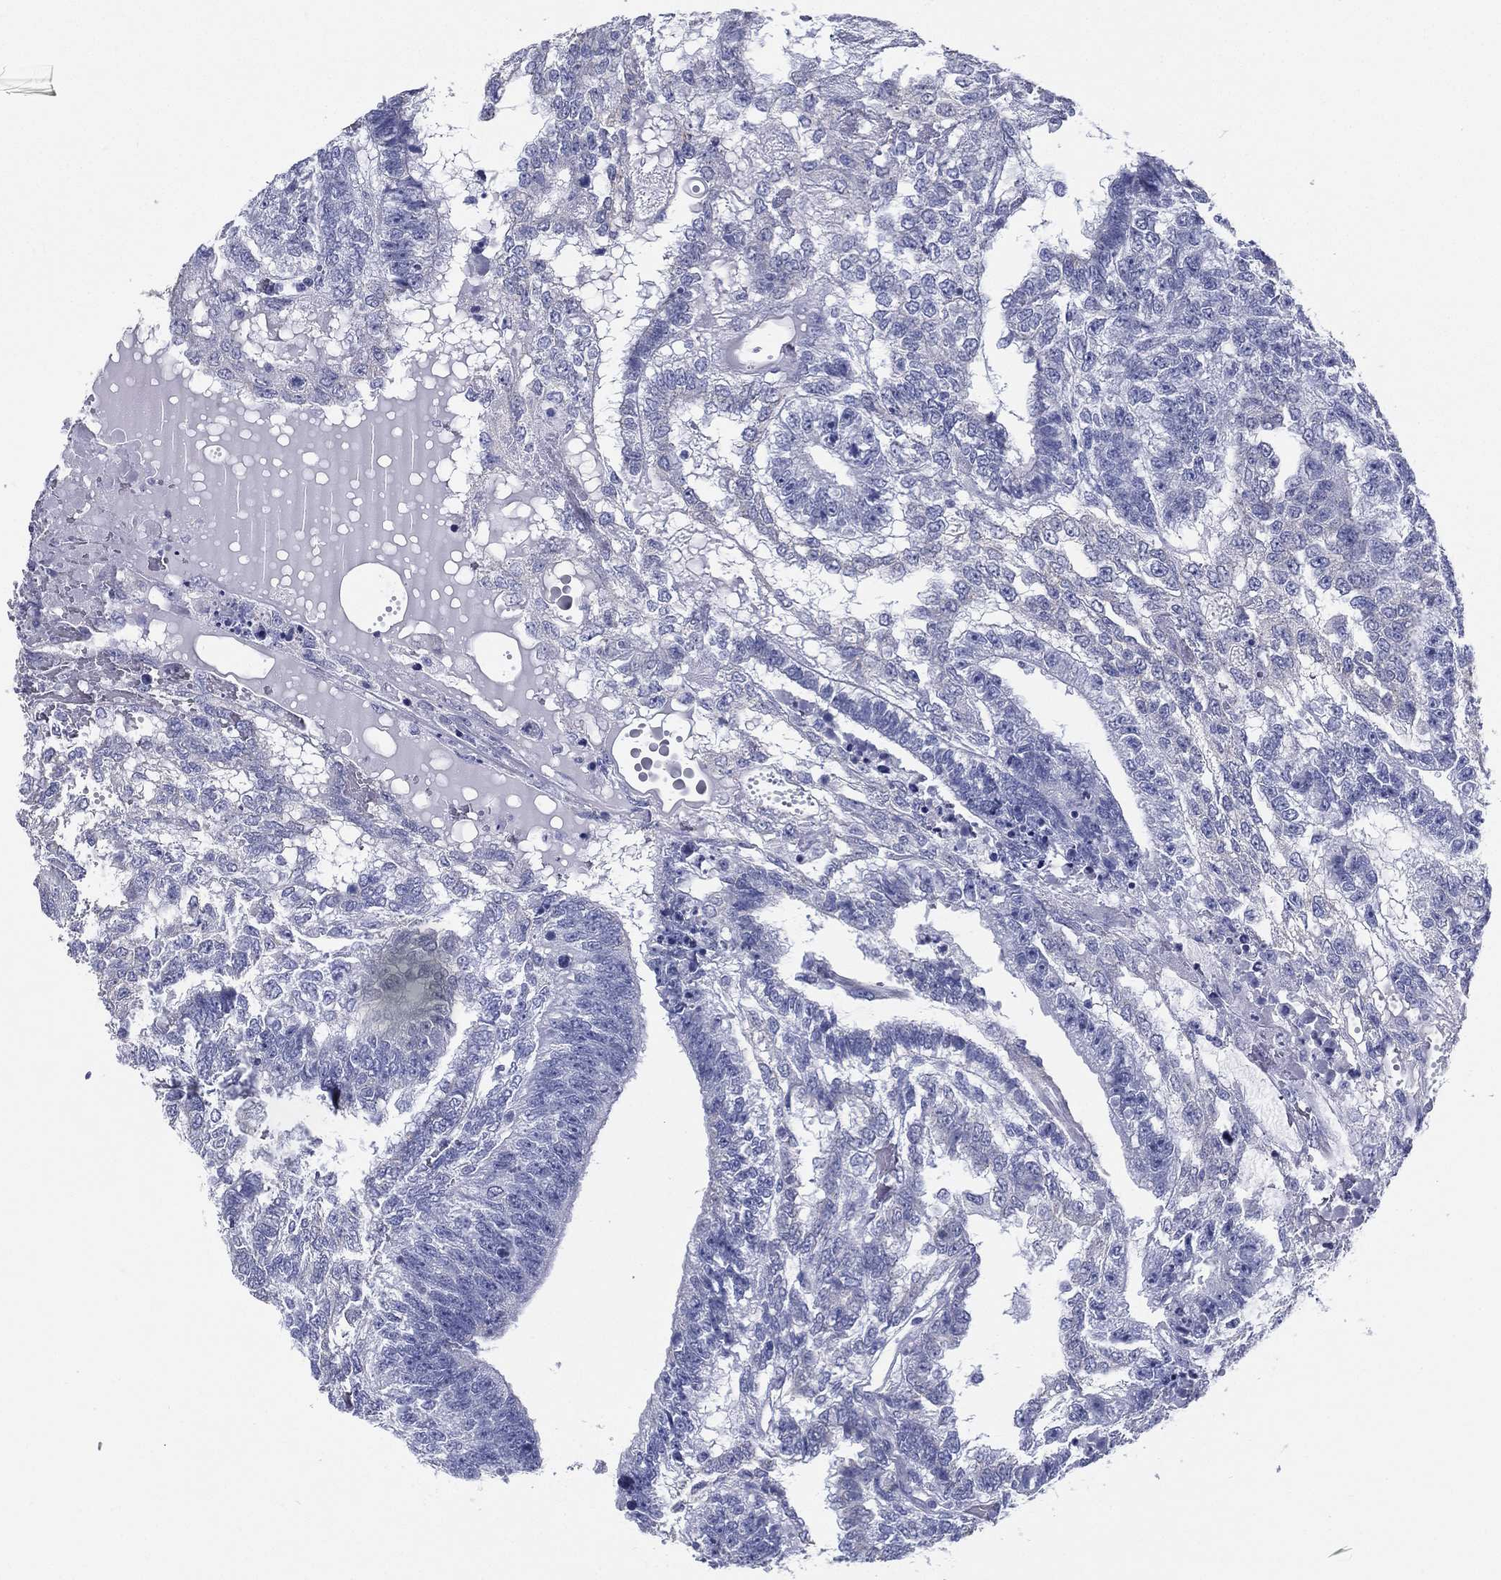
{"staining": {"intensity": "negative", "quantity": "none", "location": "none"}, "tissue": "testis cancer", "cell_type": "Tumor cells", "image_type": "cancer", "snomed": [{"axis": "morphology", "description": "Seminoma, NOS"}, {"axis": "morphology", "description": "Carcinoma, Embryonal, NOS"}, {"axis": "topography", "description": "Testis"}], "caption": "Immunohistochemistry (IHC) photomicrograph of neoplastic tissue: human testis cancer stained with DAB (3,3'-diaminobenzidine) reveals no significant protein positivity in tumor cells.", "gene": "RSPH4A", "patient": {"sex": "male", "age": 41}}